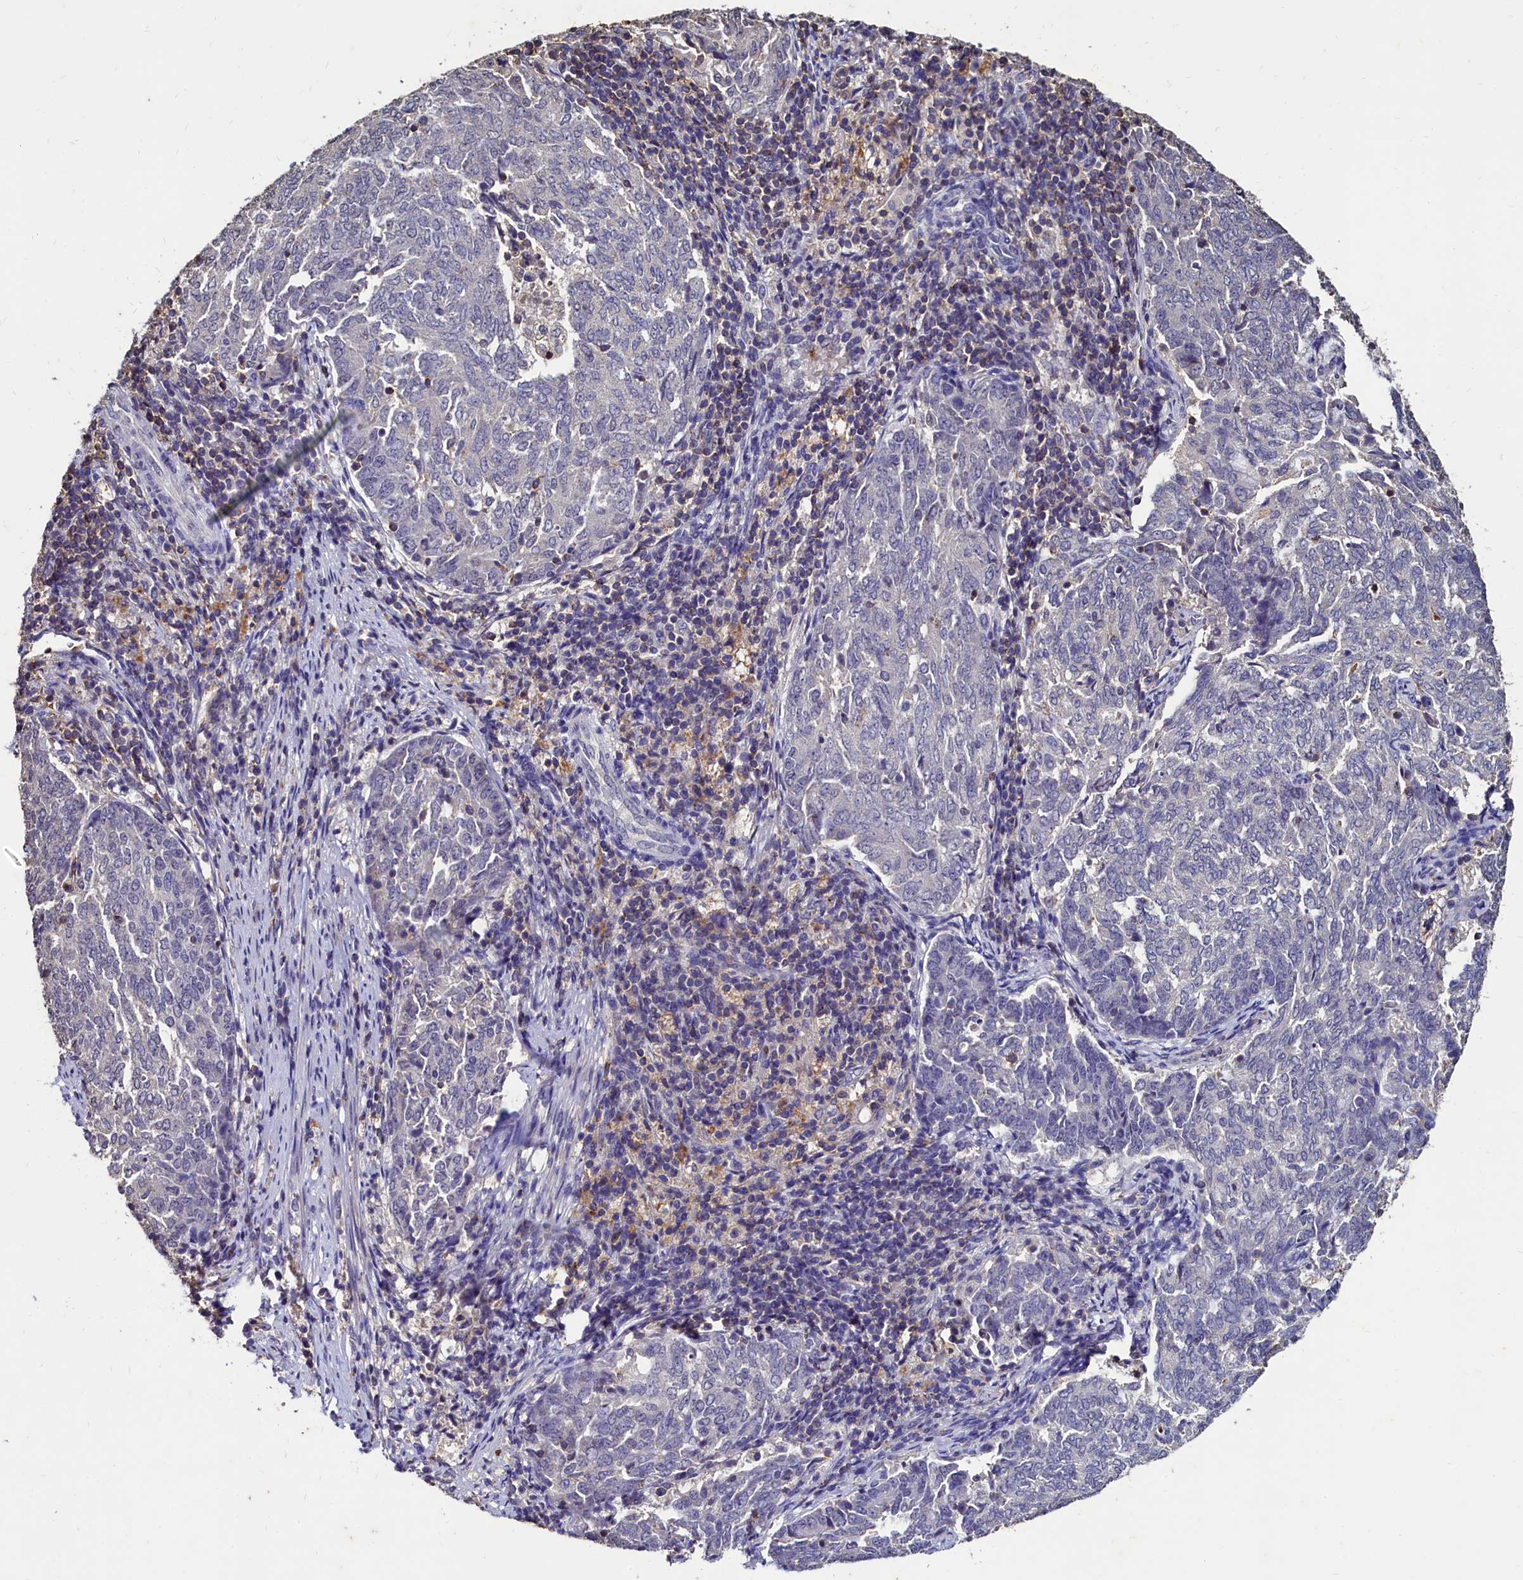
{"staining": {"intensity": "negative", "quantity": "none", "location": "none"}, "tissue": "endometrial cancer", "cell_type": "Tumor cells", "image_type": "cancer", "snomed": [{"axis": "morphology", "description": "Adenocarcinoma, NOS"}, {"axis": "topography", "description": "Endometrium"}], "caption": "Immunohistochemistry micrograph of neoplastic tissue: human endometrial adenocarcinoma stained with DAB demonstrates no significant protein positivity in tumor cells.", "gene": "CSTPP1", "patient": {"sex": "female", "age": 80}}